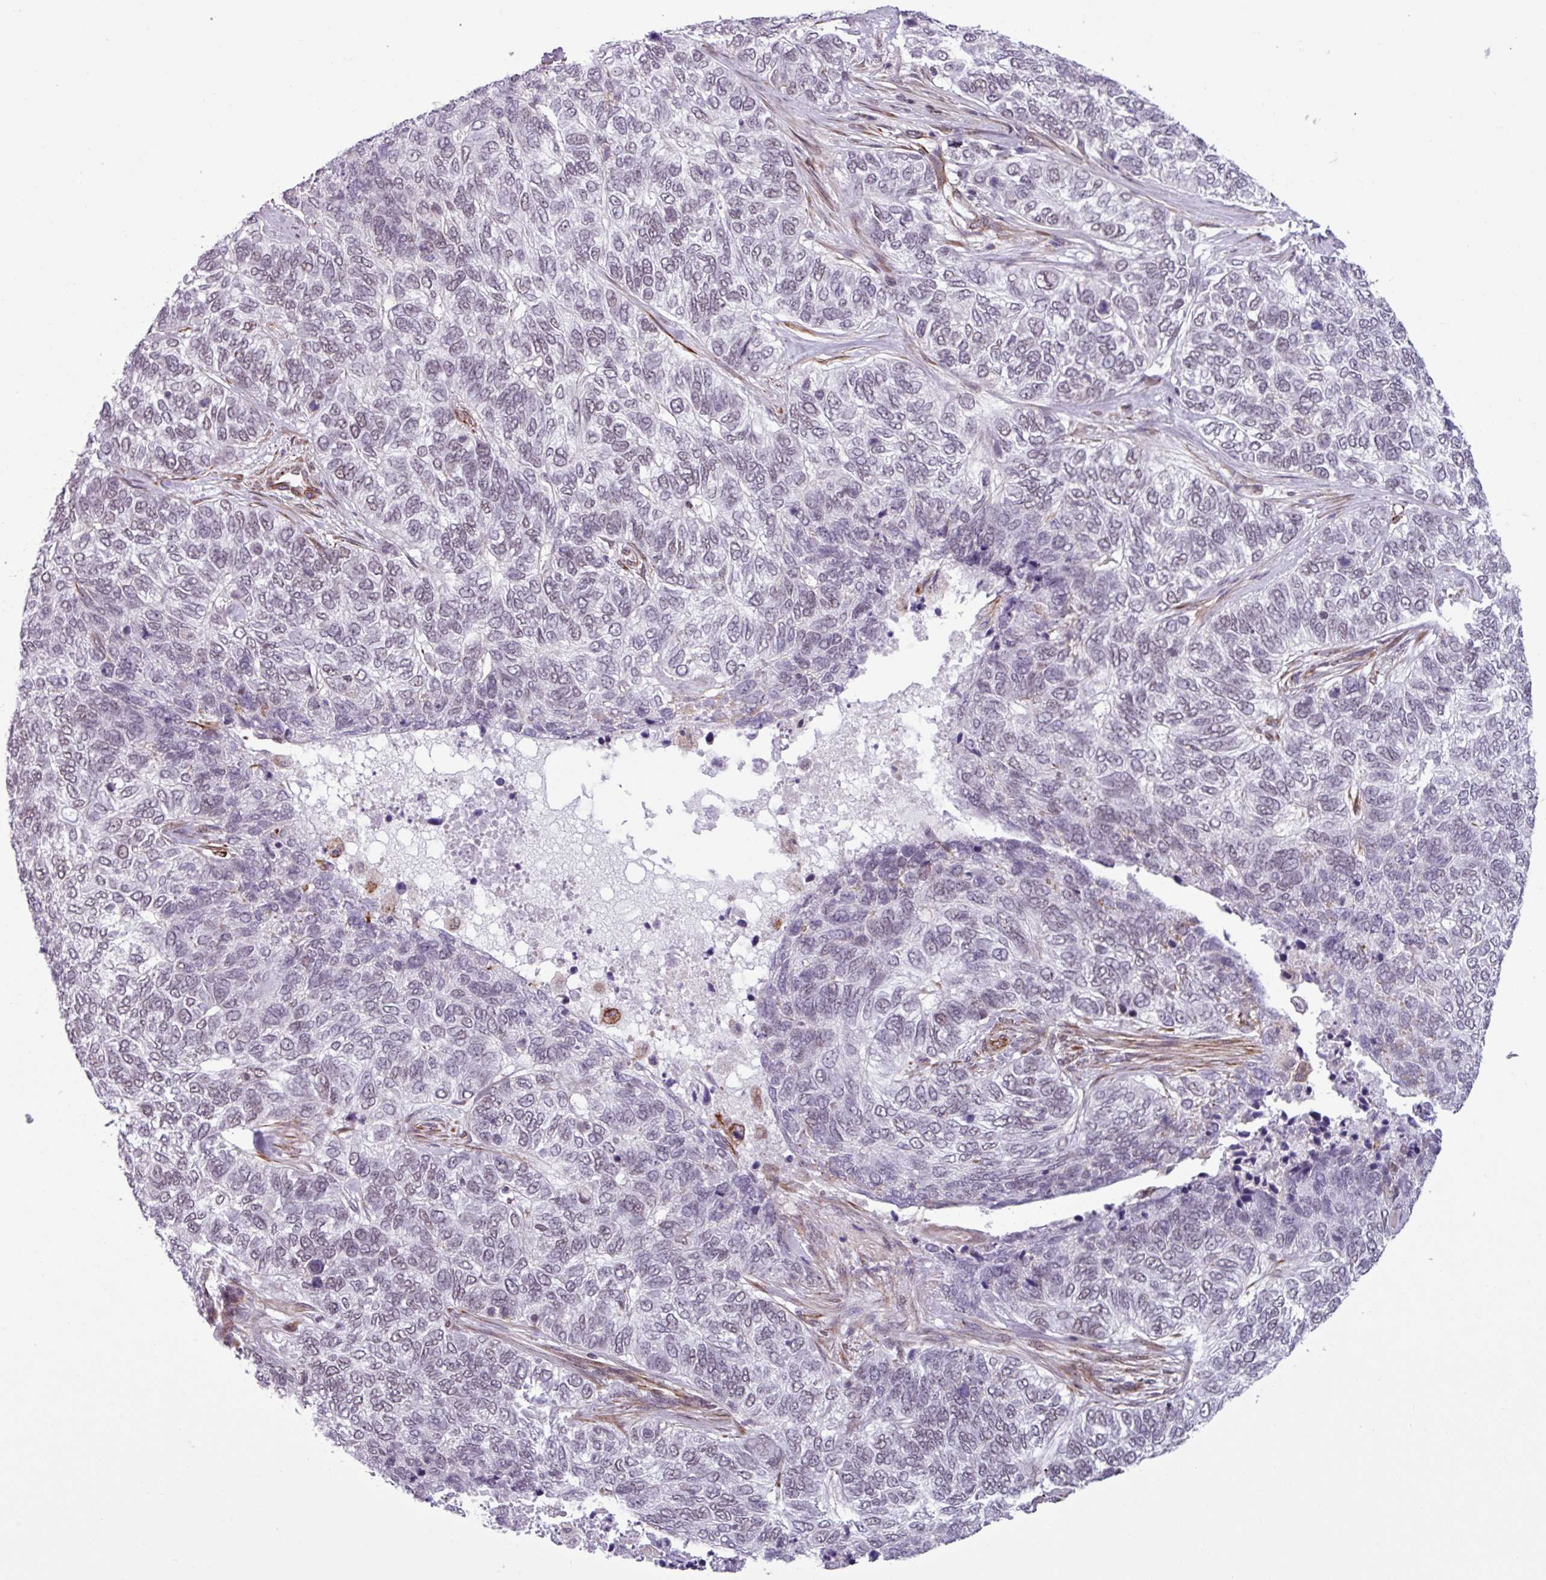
{"staining": {"intensity": "negative", "quantity": "none", "location": "none"}, "tissue": "skin cancer", "cell_type": "Tumor cells", "image_type": "cancer", "snomed": [{"axis": "morphology", "description": "Basal cell carcinoma"}, {"axis": "topography", "description": "Skin"}], "caption": "High magnification brightfield microscopy of skin cancer stained with DAB (brown) and counterstained with hematoxylin (blue): tumor cells show no significant positivity.", "gene": "CHD3", "patient": {"sex": "female", "age": 65}}